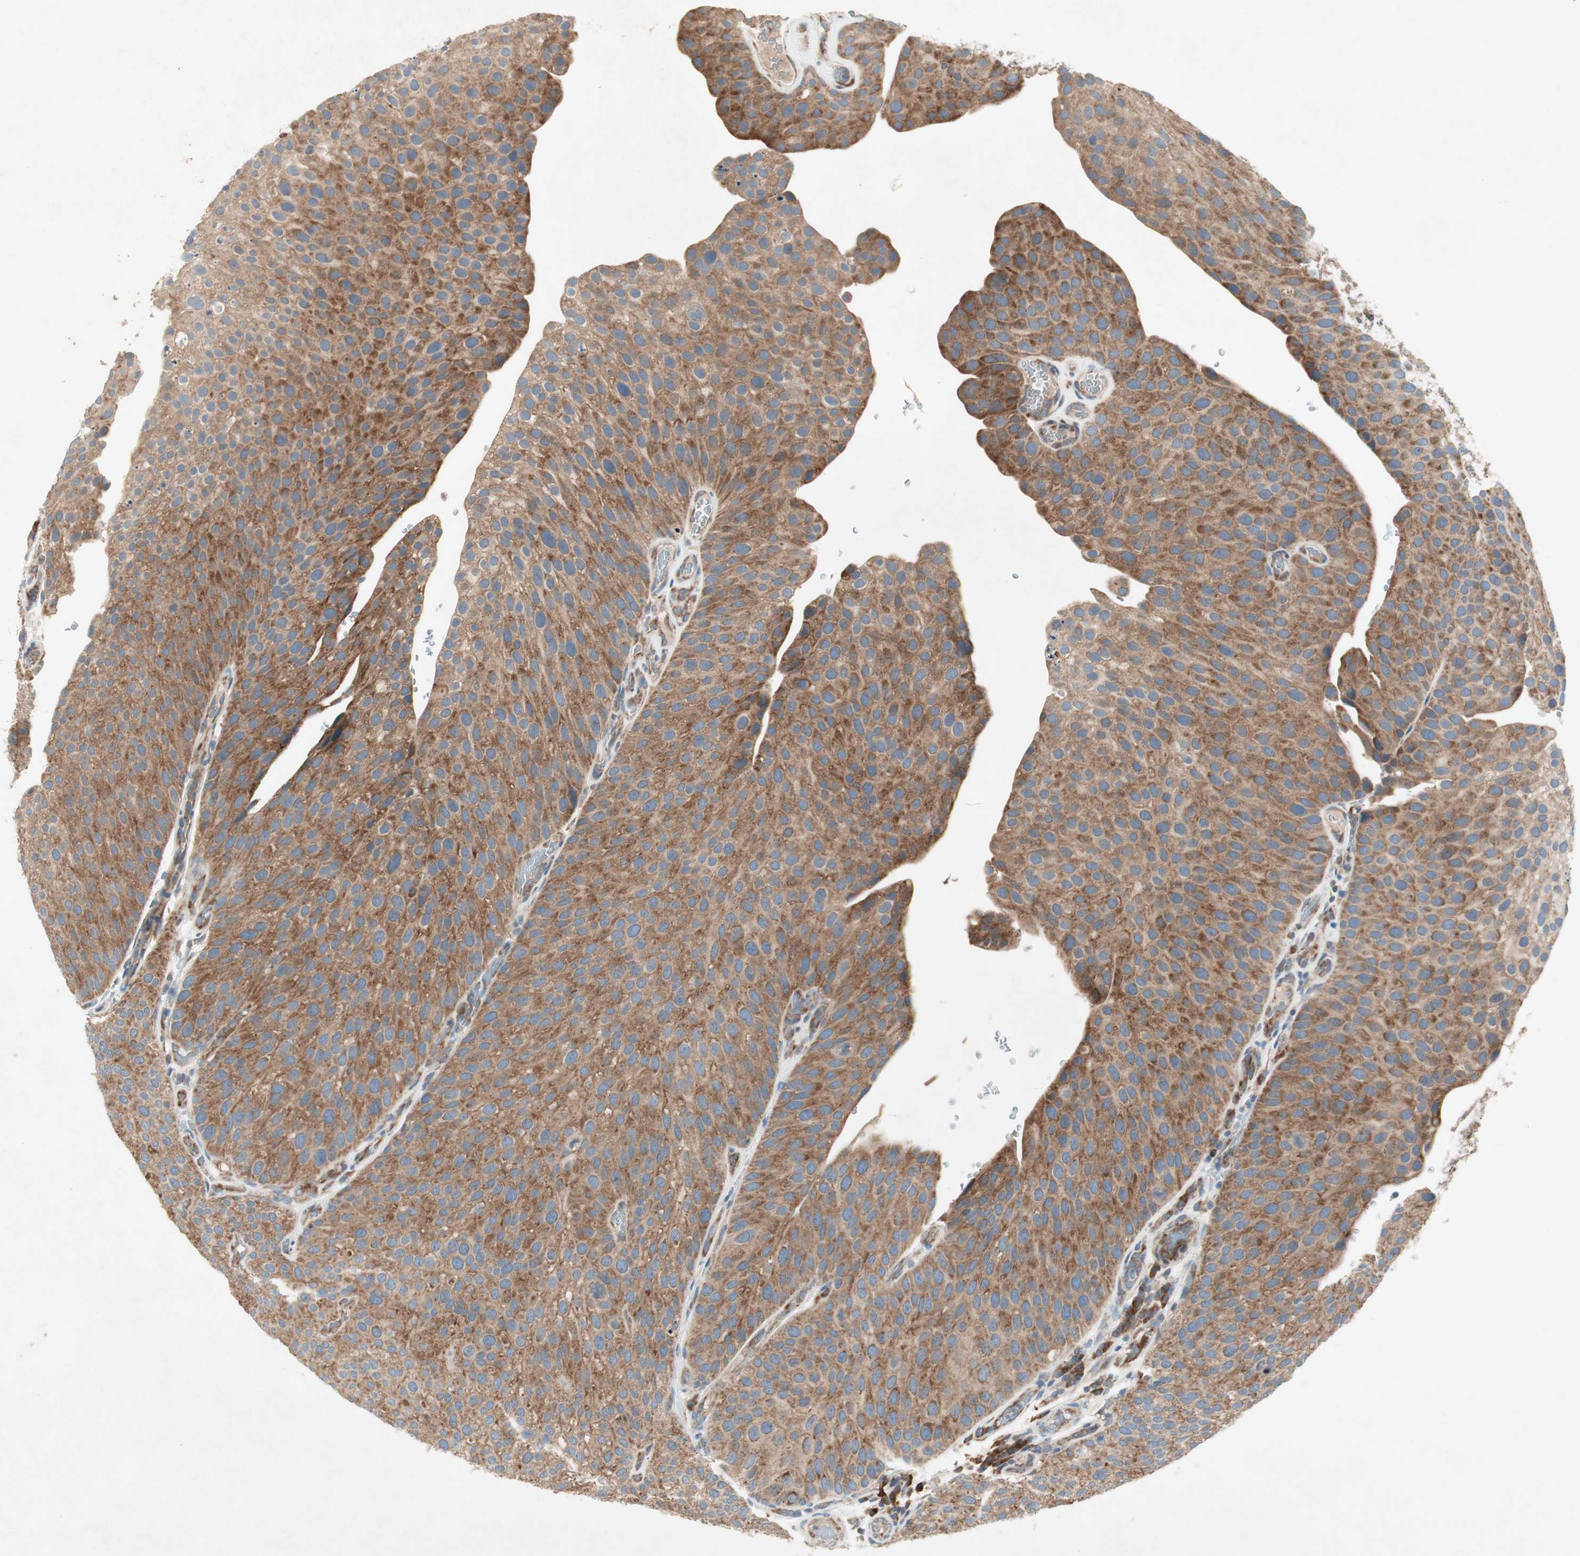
{"staining": {"intensity": "moderate", "quantity": ">75%", "location": "cytoplasmic/membranous"}, "tissue": "urothelial cancer", "cell_type": "Tumor cells", "image_type": "cancer", "snomed": [{"axis": "morphology", "description": "Urothelial carcinoma, Low grade"}, {"axis": "topography", "description": "Smooth muscle"}, {"axis": "topography", "description": "Urinary bladder"}], "caption": "A medium amount of moderate cytoplasmic/membranous expression is seen in approximately >75% of tumor cells in urothelial cancer tissue.", "gene": "RPL23", "patient": {"sex": "male", "age": 60}}